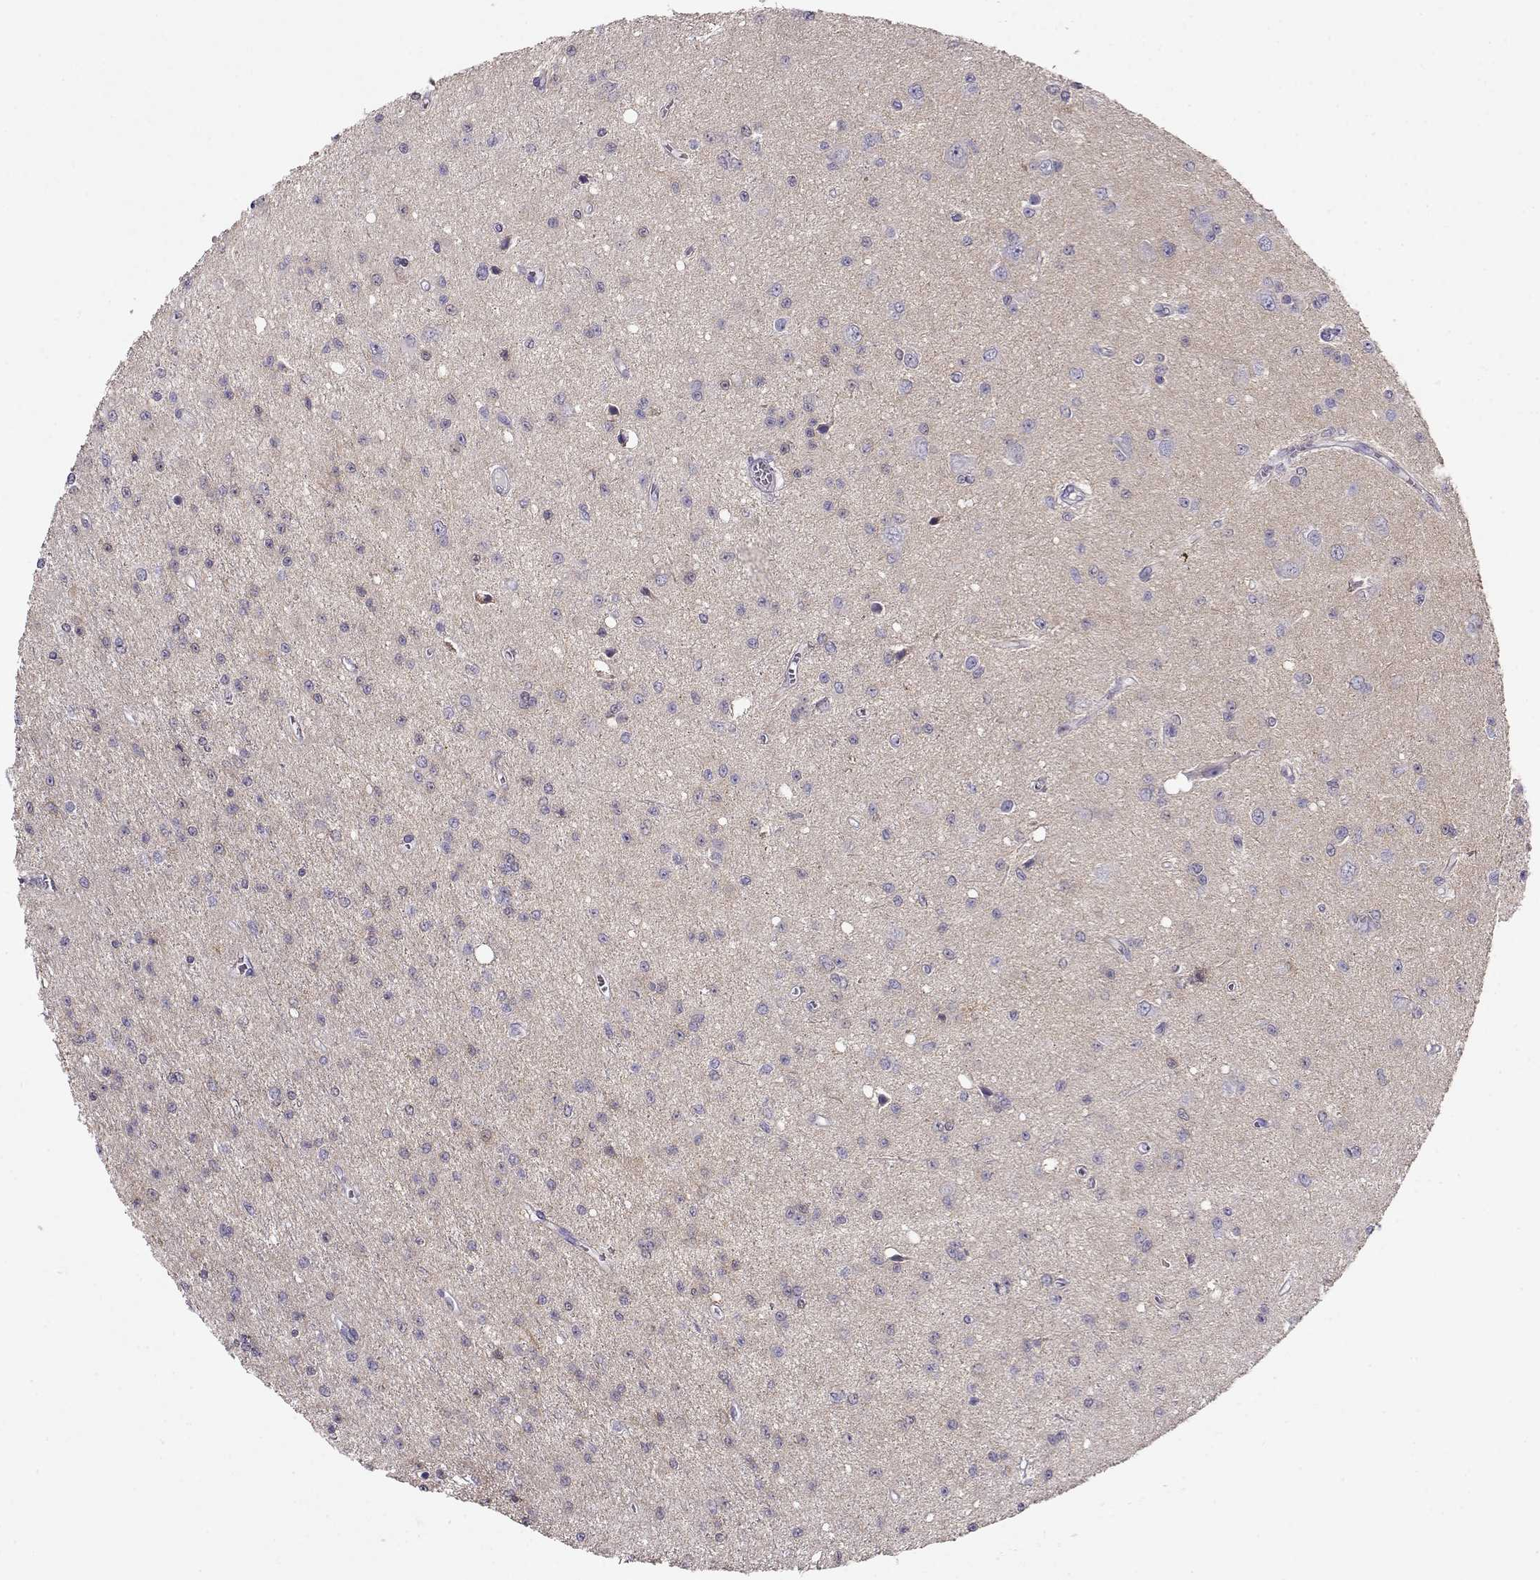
{"staining": {"intensity": "negative", "quantity": "none", "location": "none"}, "tissue": "glioma", "cell_type": "Tumor cells", "image_type": "cancer", "snomed": [{"axis": "morphology", "description": "Glioma, malignant, Low grade"}, {"axis": "topography", "description": "Brain"}], "caption": "Image shows no protein expression in tumor cells of glioma tissue.", "gene": "NDRG4", "patient": {"sex": "female", "age": 45}}